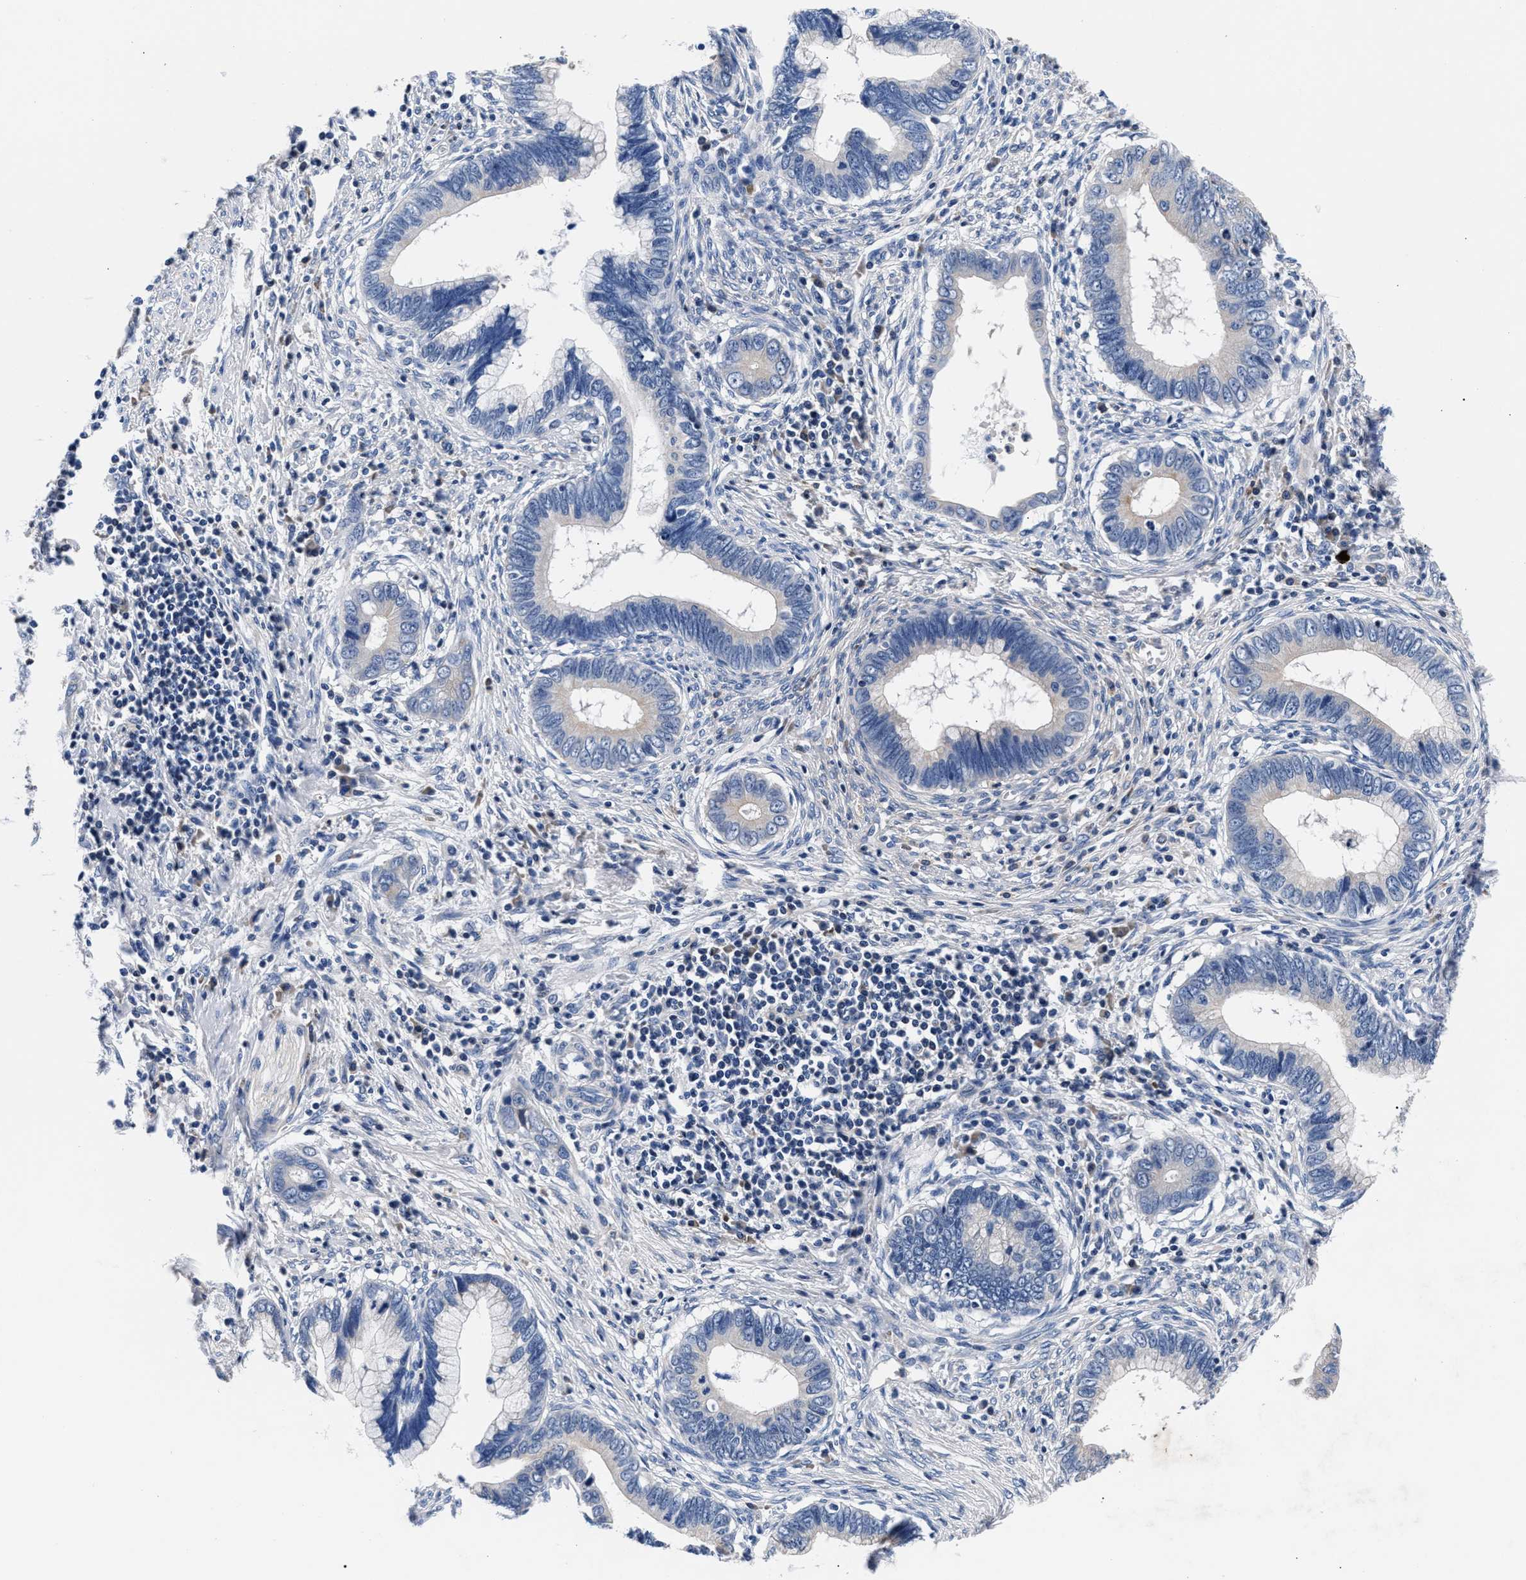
{"staining": {"intensity": "negative", "quantity": "none", "location": "none"}, "tissue": "cervical cancer", "cell_type": "Tumor cells", "image_type": "cancer", "snomed": [{"axis": "morphology", "description": "Adenocarcinoma, NOS"}, {"axis": "topography", "description": "Cervix"}], "caption": "Cervical adenocarcinoma was stained to show a protein in brown. There is no significant positivity in tumor cells.", "gene": "PHF24", "patient": {"sex": "female", "age": 44}}